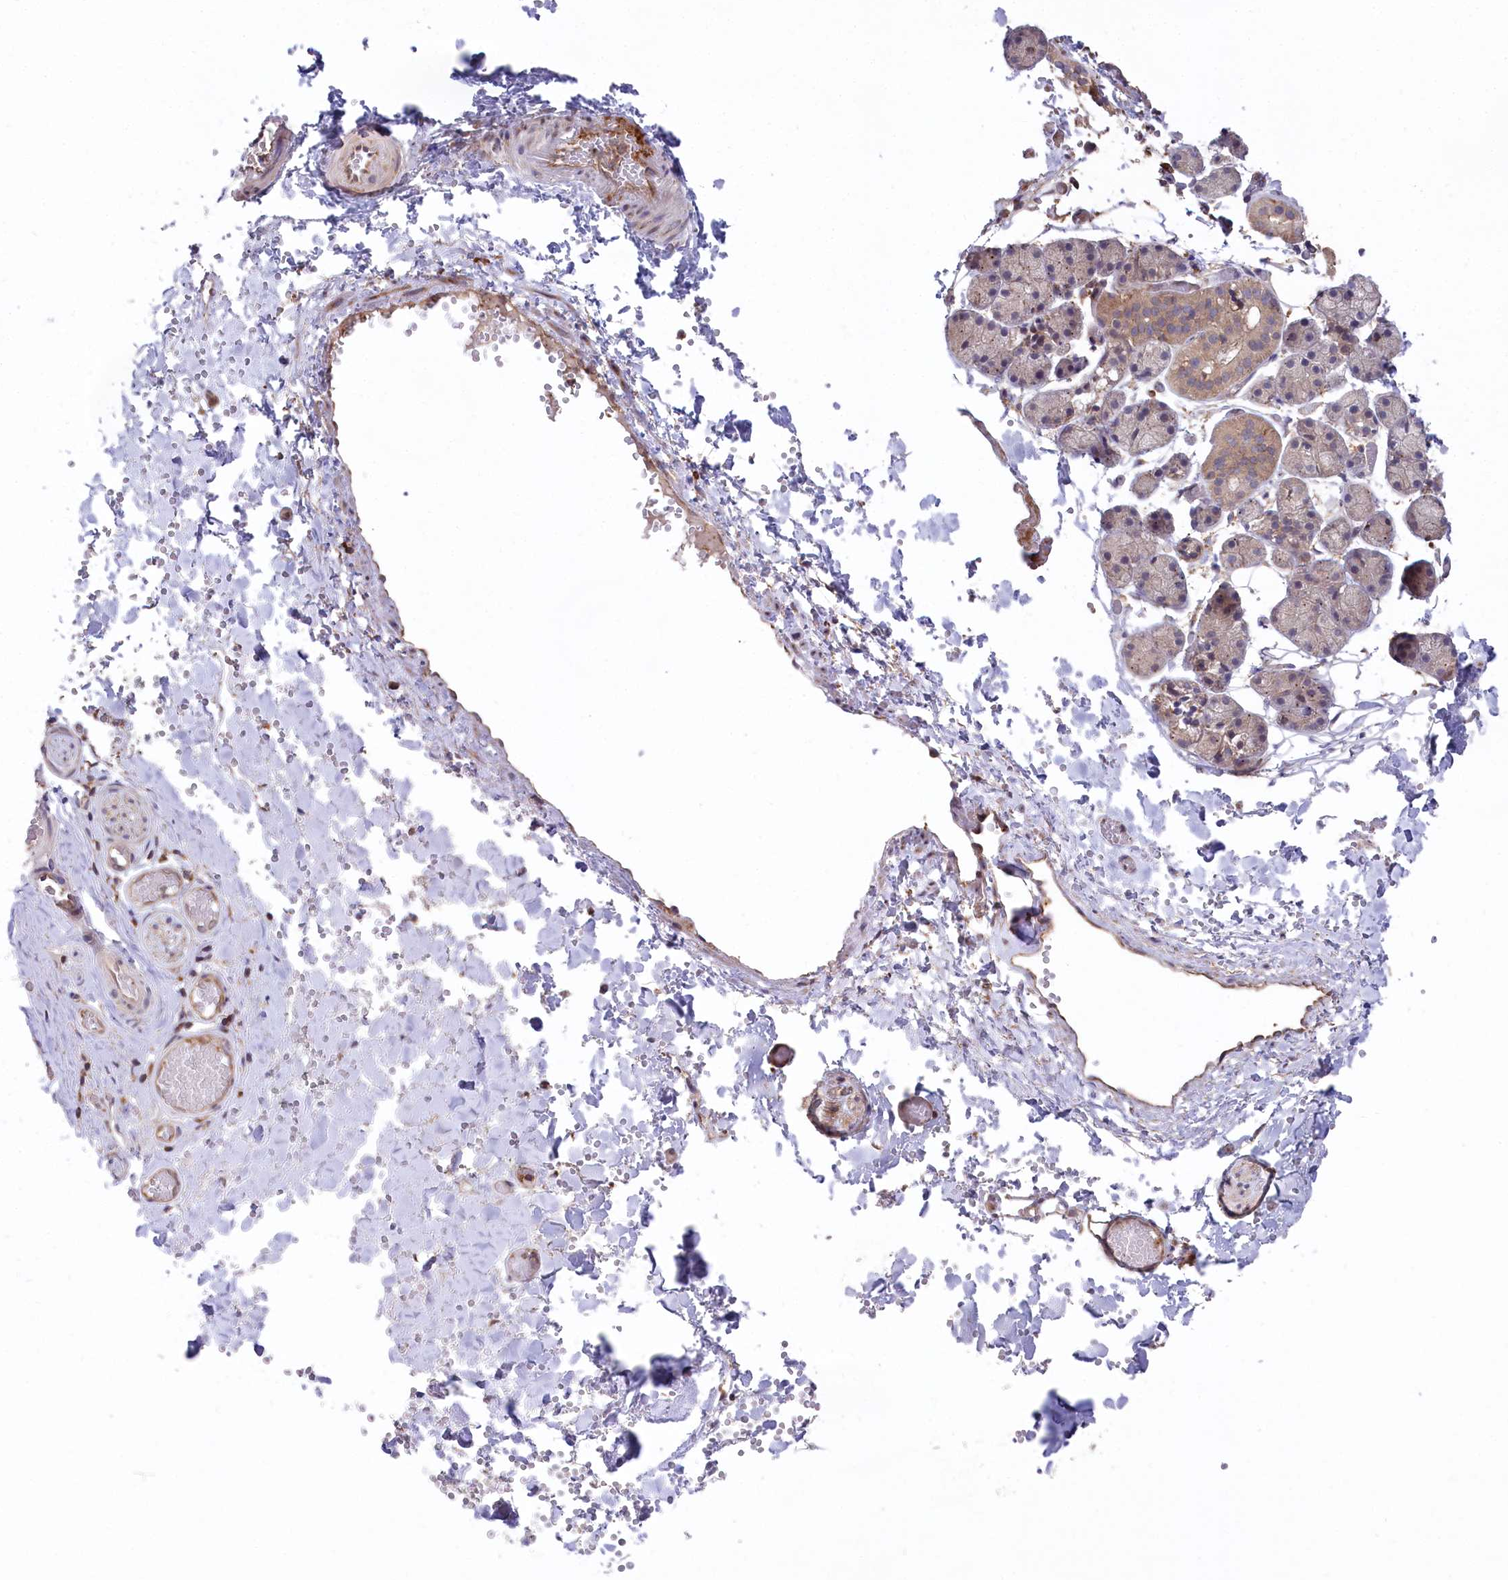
{"staining": {"intensity": "weak", "quantity": "25%-75%", "location": "cytoplasmic/membranous"}, "tissue": "salivary gland", "cell_type": "Glandular cells", "image_type": "normal", "snomed": [{"axis": "morphology", "description": "Normal tissue, NOS"}, {"axis": "topography", "description": "Salivary gland"}], "caption": "Immunohistochemical staining of normal salivary gland reveals weak cytoplasmic/membranous protein positivity in approximately 25%-75% of glandular cells.", "gene": "PPP1R21", "patient": {"sex": "female", "age": 33}}